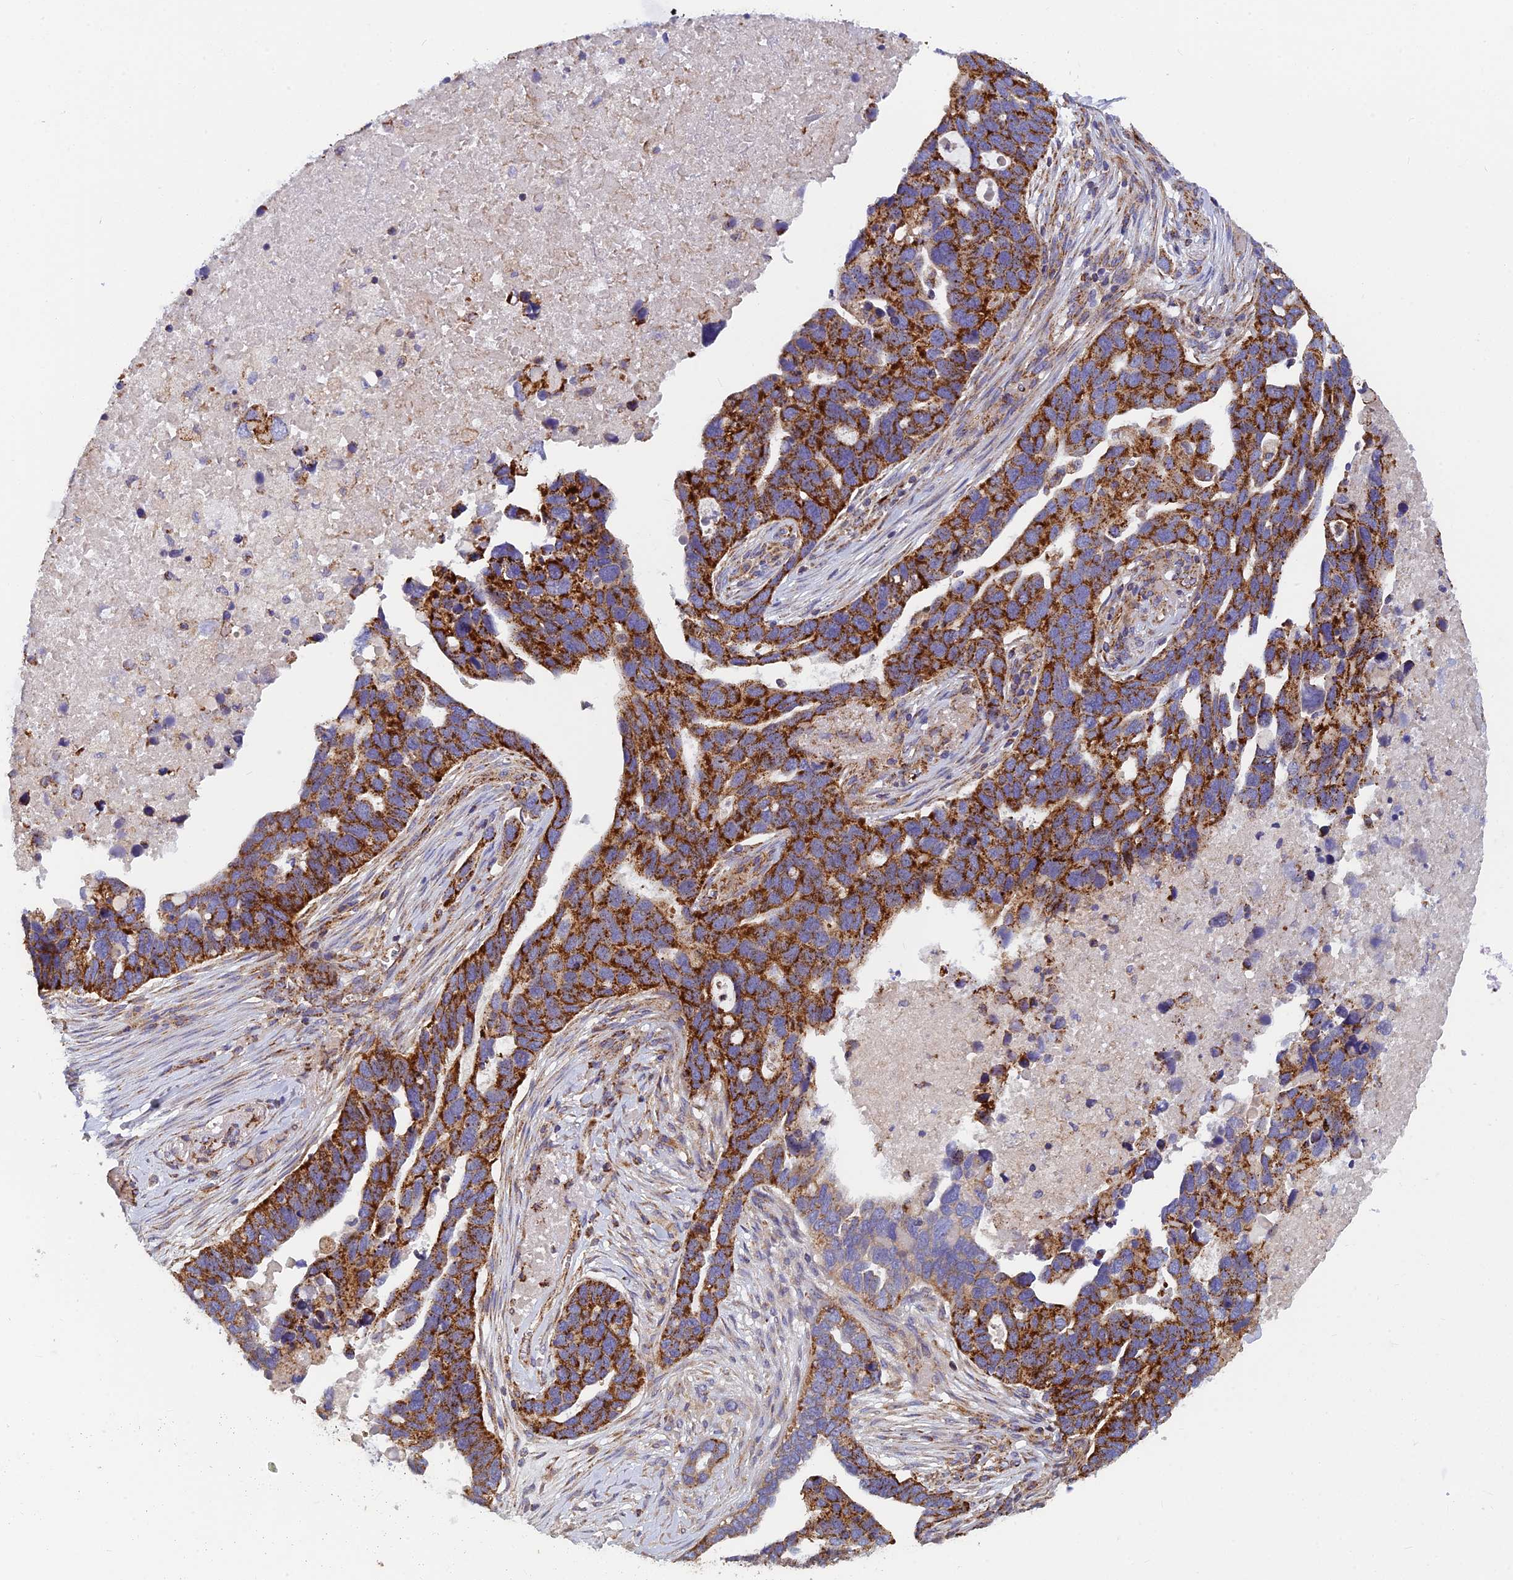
{"staining": {"intensity": "strong", "quantity": ">75%", "location": "cytoplasmic/membranous"}, "tissue": "ovarian cancer", "cell_type": "Tumor cells", "image_type": "cancer", "snomed": [{"axis": "morphology", "description": "Cystadenocarcinoma, serous, NOS"}, {"axis": "topography", "description": "Ovary"}], "caption": "Brown immunohistochemical staining in human serous cystadenocarcinoma (ovarian) shows strong cytoplasmic/membranous expression in about >75% of tumor cells.", "gene": "MRPS9", "patient": {"sex": "female", "age": 54}}